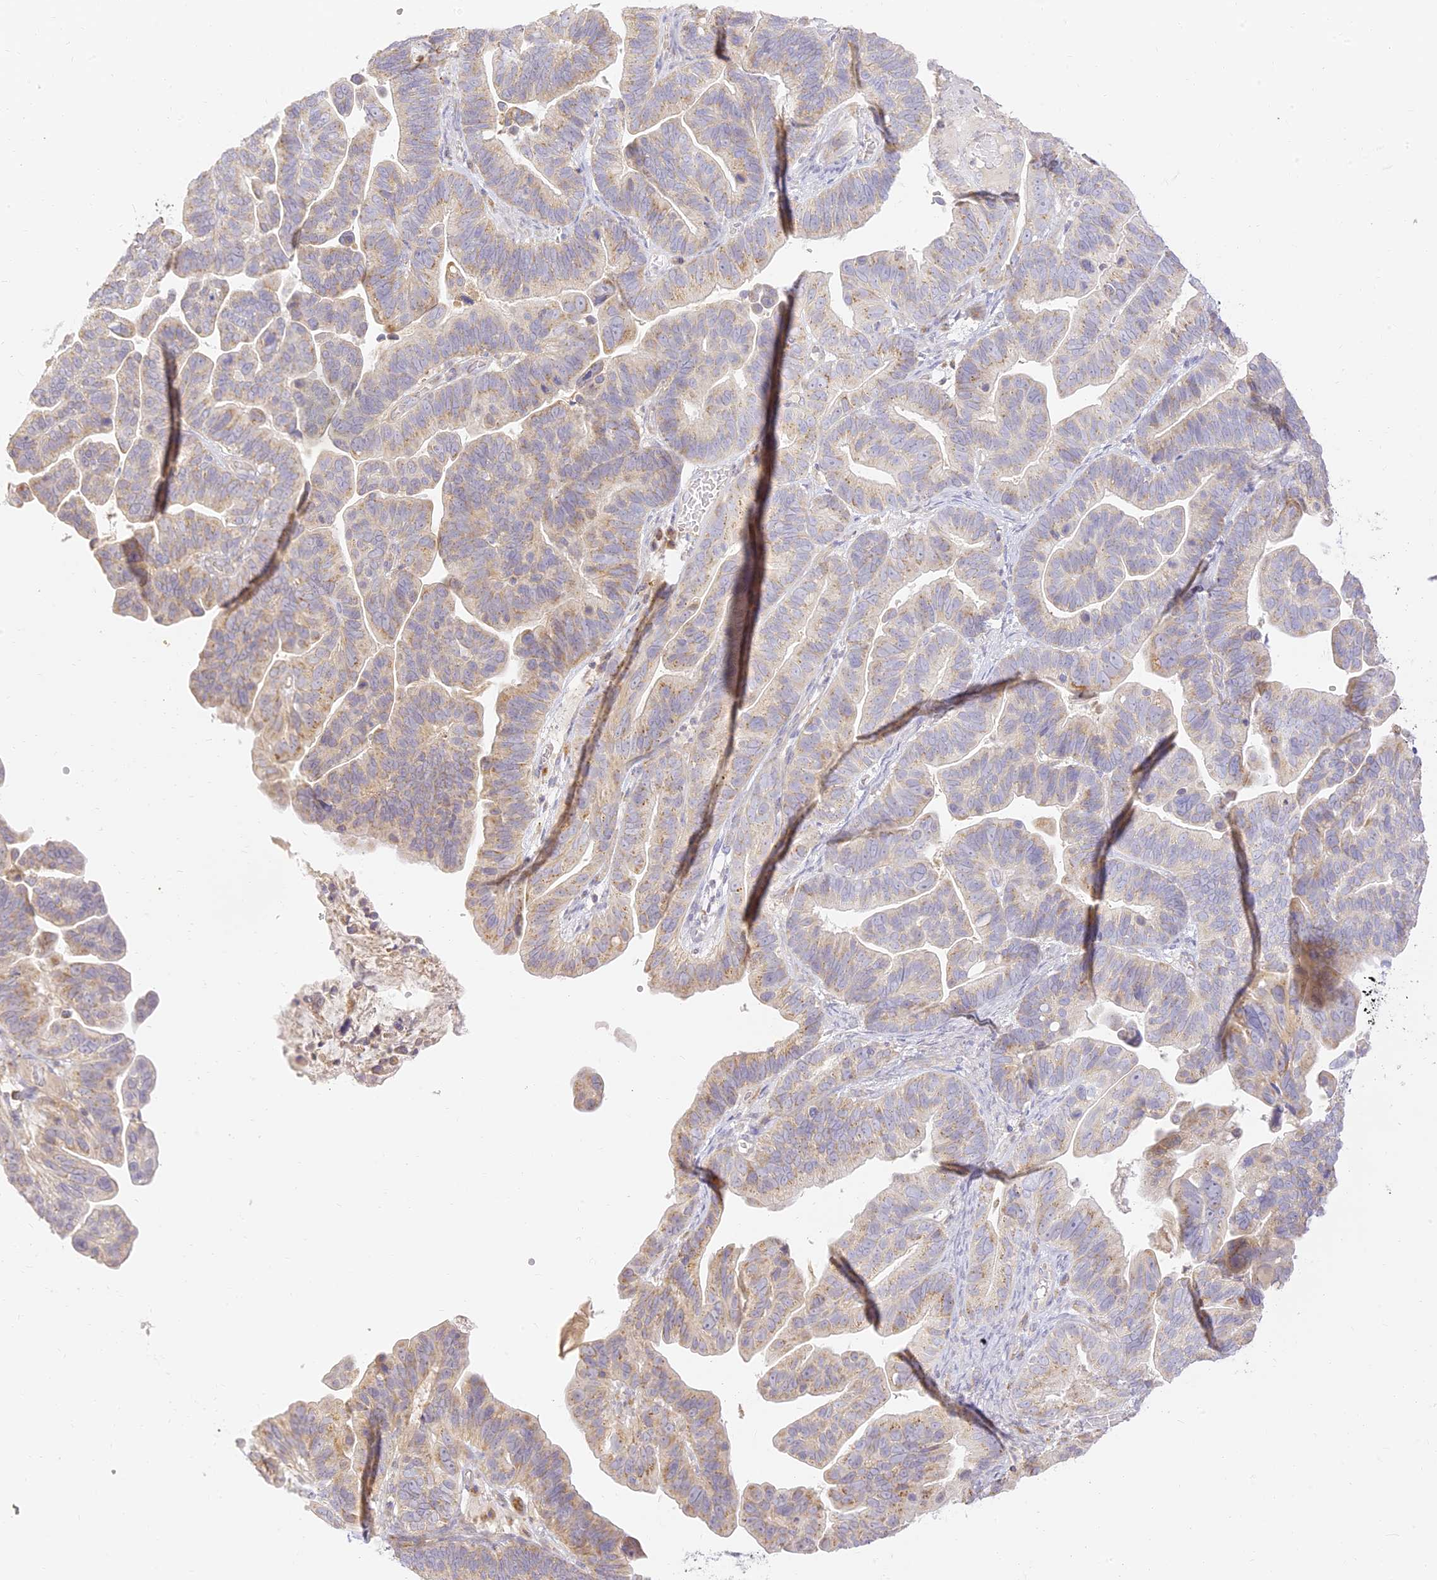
{"staining": {"intensity": "weak", "quantity": "<25%", "location": "cytoplasmic/membranous"}, "tissue": "ovarian cancer", "cell_type": "Tumor cells", "image_type": "cancer", "snomed": [{"axis": "morphology", "description": "Cystadenocarcinoma, serous, NOS"}, {"axis": "topography", "description": "Ovary"}], "caption": "DAB immunohistochemical staining of serous cystadenocarcinoma (ovarian) shows no significant positivity in tumor cells.", "gene": "LRRC15", "patient": {"sex": "female", "age": 56}}